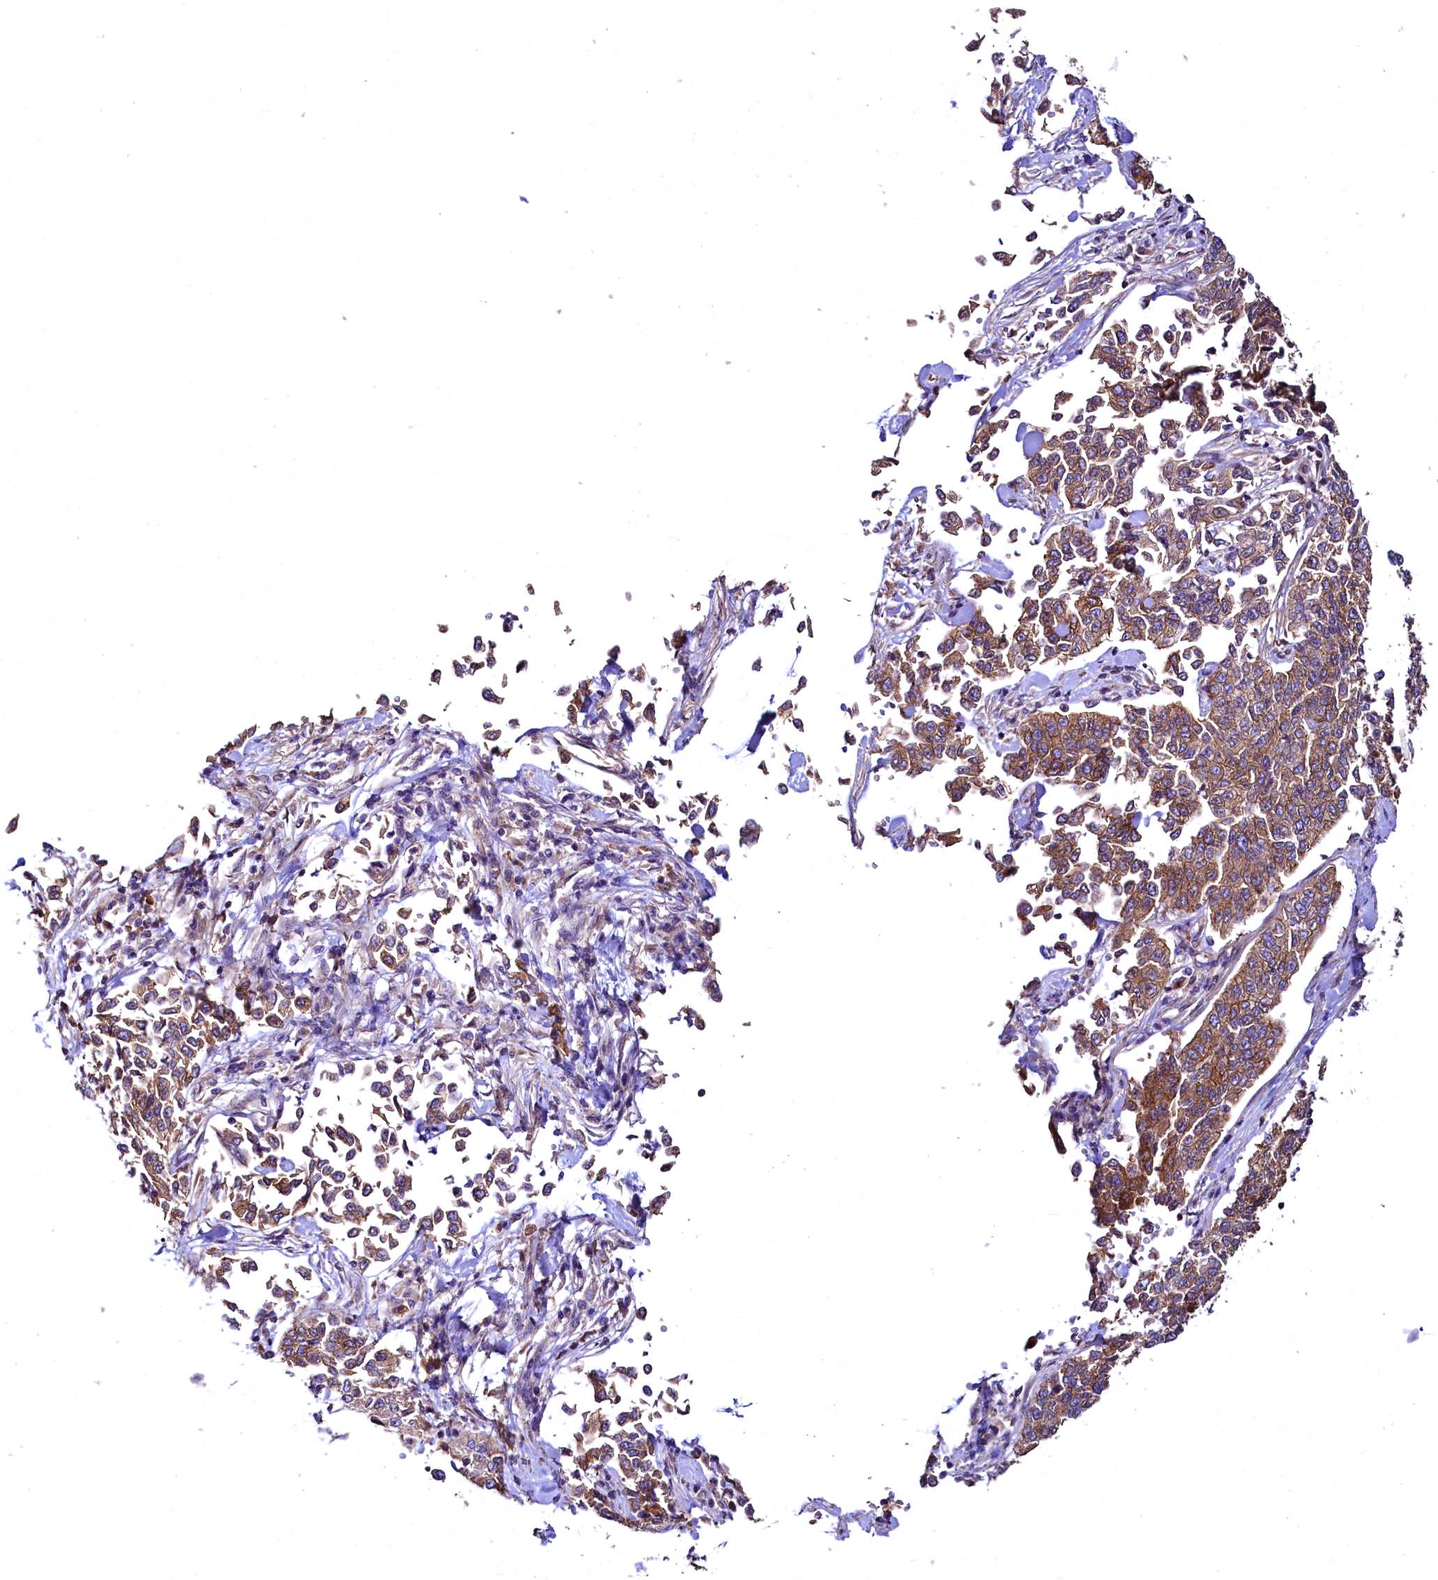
{"staining": {"intensity": "moderate", "quantity": ">75%", "location": "cytoplasmic/membranous"}, "tissue": "cervical cancer", "cell_type": "Tumor cells", "image_type": "cancer", "snomed": [{"axis": "morphology", "description": "Squamous cell carcinoma, NOS"}, {"axis": "topography", "description": "Cervix"}], "caption": "This photomicrograph reveals cervical squamous cell carcinoma stained with immunohistochemistry (IHC) to label a protein in brown. The cytoplasmic/membranous of tumor cells show moderate positivity for the protein. Nuclei are counter-stained blue.", "gene": "TBCEL", "patient": {"sex": "female", "age": 35}}